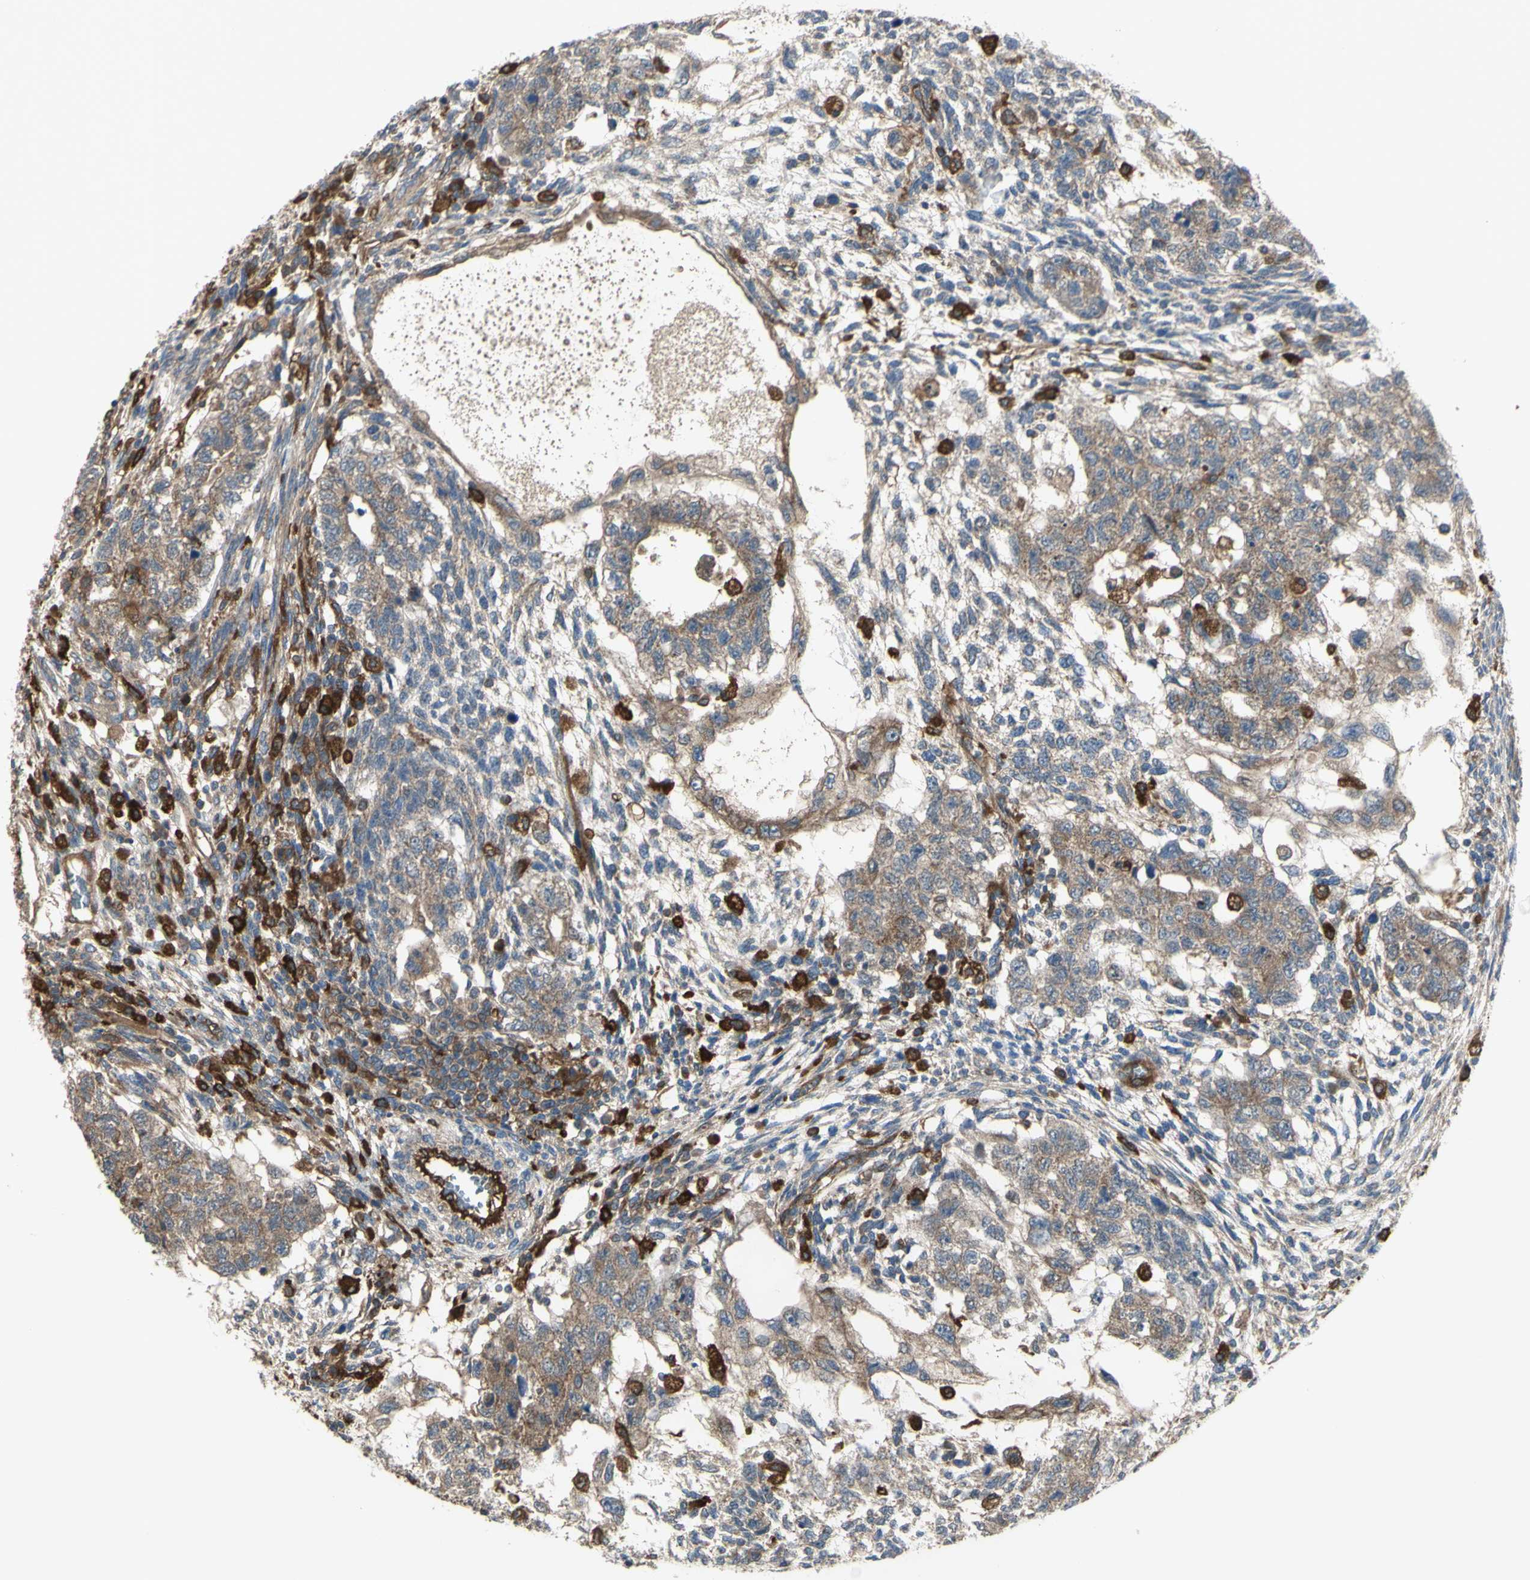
{"staining": {"intensity": "weak", "quantity": ">75%", "location": "cytoplasmic/membranous"}, "tissue": "testis cancer", "cell_type": "Tumor cells", "image_type": "cancer", "snomed": [{"axis": "morphology", "description": "Normal tissue, NOS"}, {"axis": "morphology", "description": "Carcinoma, Embryonal, NOS"}, {"axis": "topography", "description": "Testis"}], "caption": "A brown stain labels weak cytoplasmic/membranous positivity of a protein in embryonal carcinoma (testis) tumor cells.", "gene": "IGSF9B", "patient": {"sex": "male", "age": 36}}